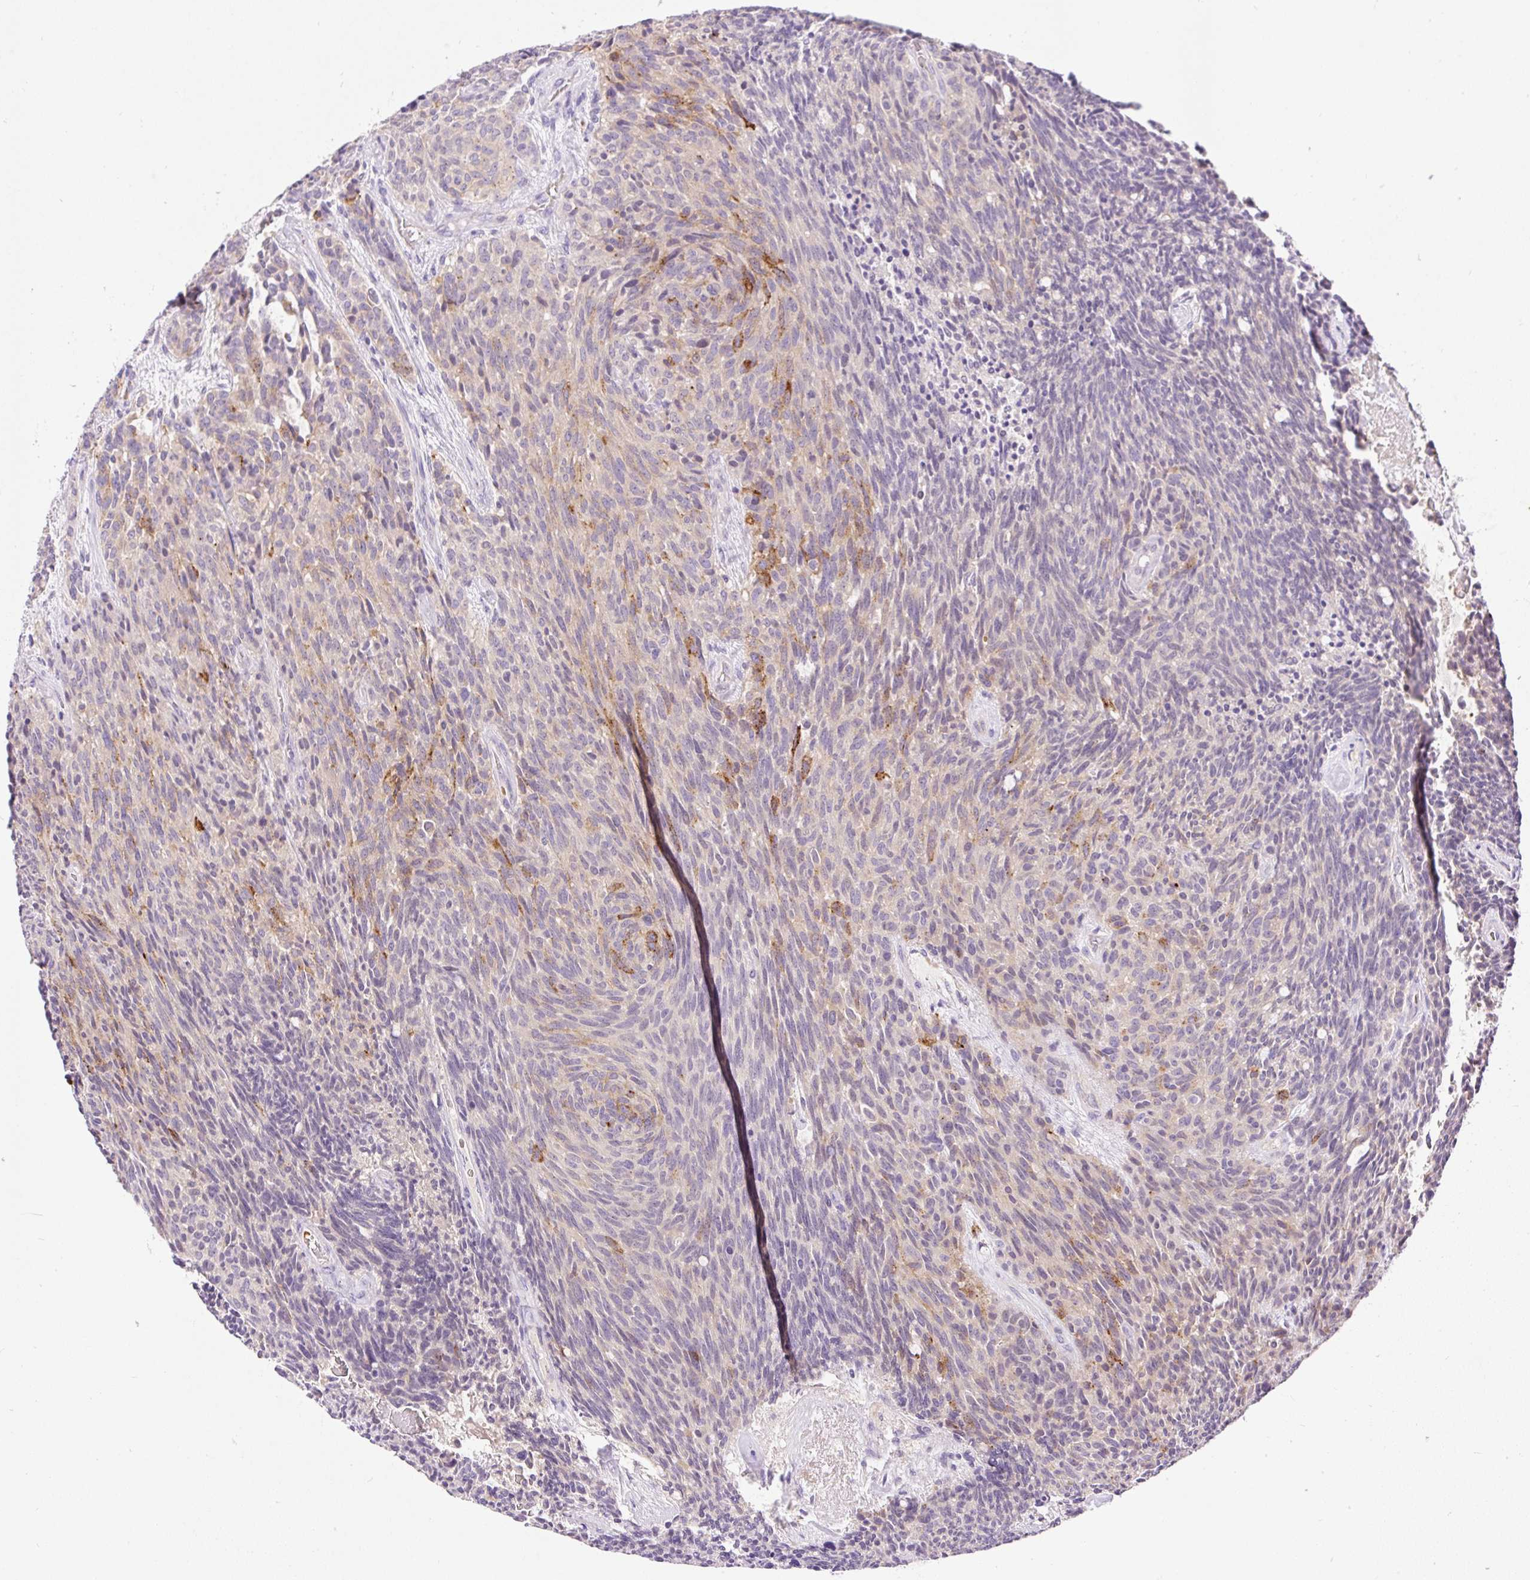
{"staining": {"intensity": "moderate", "quantity": "25%-75%", "location": "cytoplasmic/membranous"}, "tissue": "carcinoid", "cell_type": "Tumor cells", "image_type": "cancer", "snomed": [{"axis": "morphology", "description": "Carcinoid, malignant, NOS"}, {"axis": "topography", "description": "Pancreas"}], "caption": "Moderate cytoplasmic/membranous protein staining is appreciated in approximately 25%-75% of tumor cells in carcinoid (malignant). (DAB (3,3'-diaminobenzidine) IHC with brightfield microscopy, high magnification).", "gene": "LHFPL5", "patient": {"sex": "female", "age": 54}}